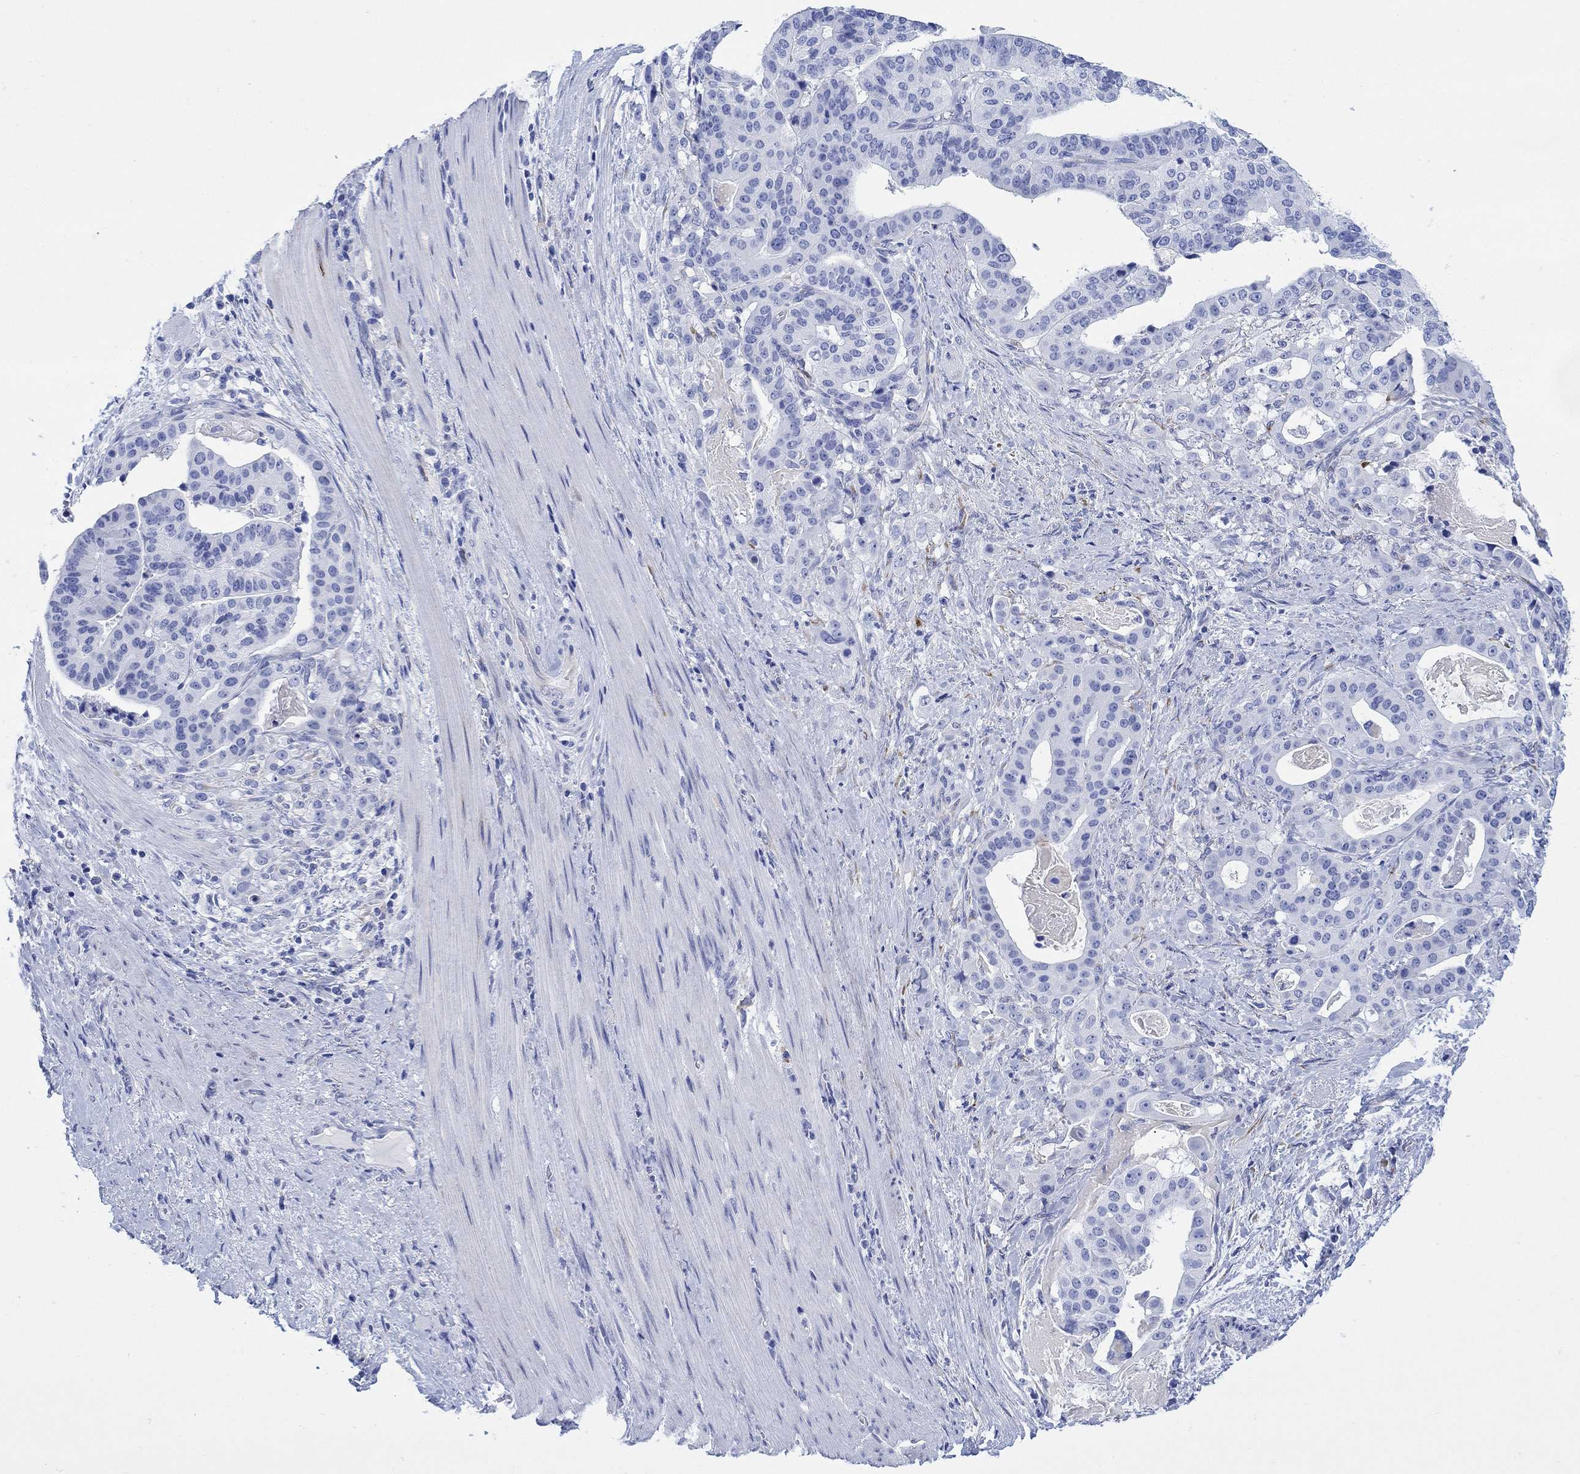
{"staining": {"intensity": "negative", "quantity": "none", "location": "none"}, "tissue": "stomach cancer", "cell_type": "Tumor cells", "image_type": "cancer", "snomed": [{"axis": "morphology", "description": "Adenocarcinoma, NOS"}, {"axis": "topography", "description": "Stomach"}], "caption": "The histopathology image exhibits no staining of tumor cells in stomach cancer. Nuclei are stained in blue.", "gene": "MYL1", "patient": {"sex": "male", "age": 48}}